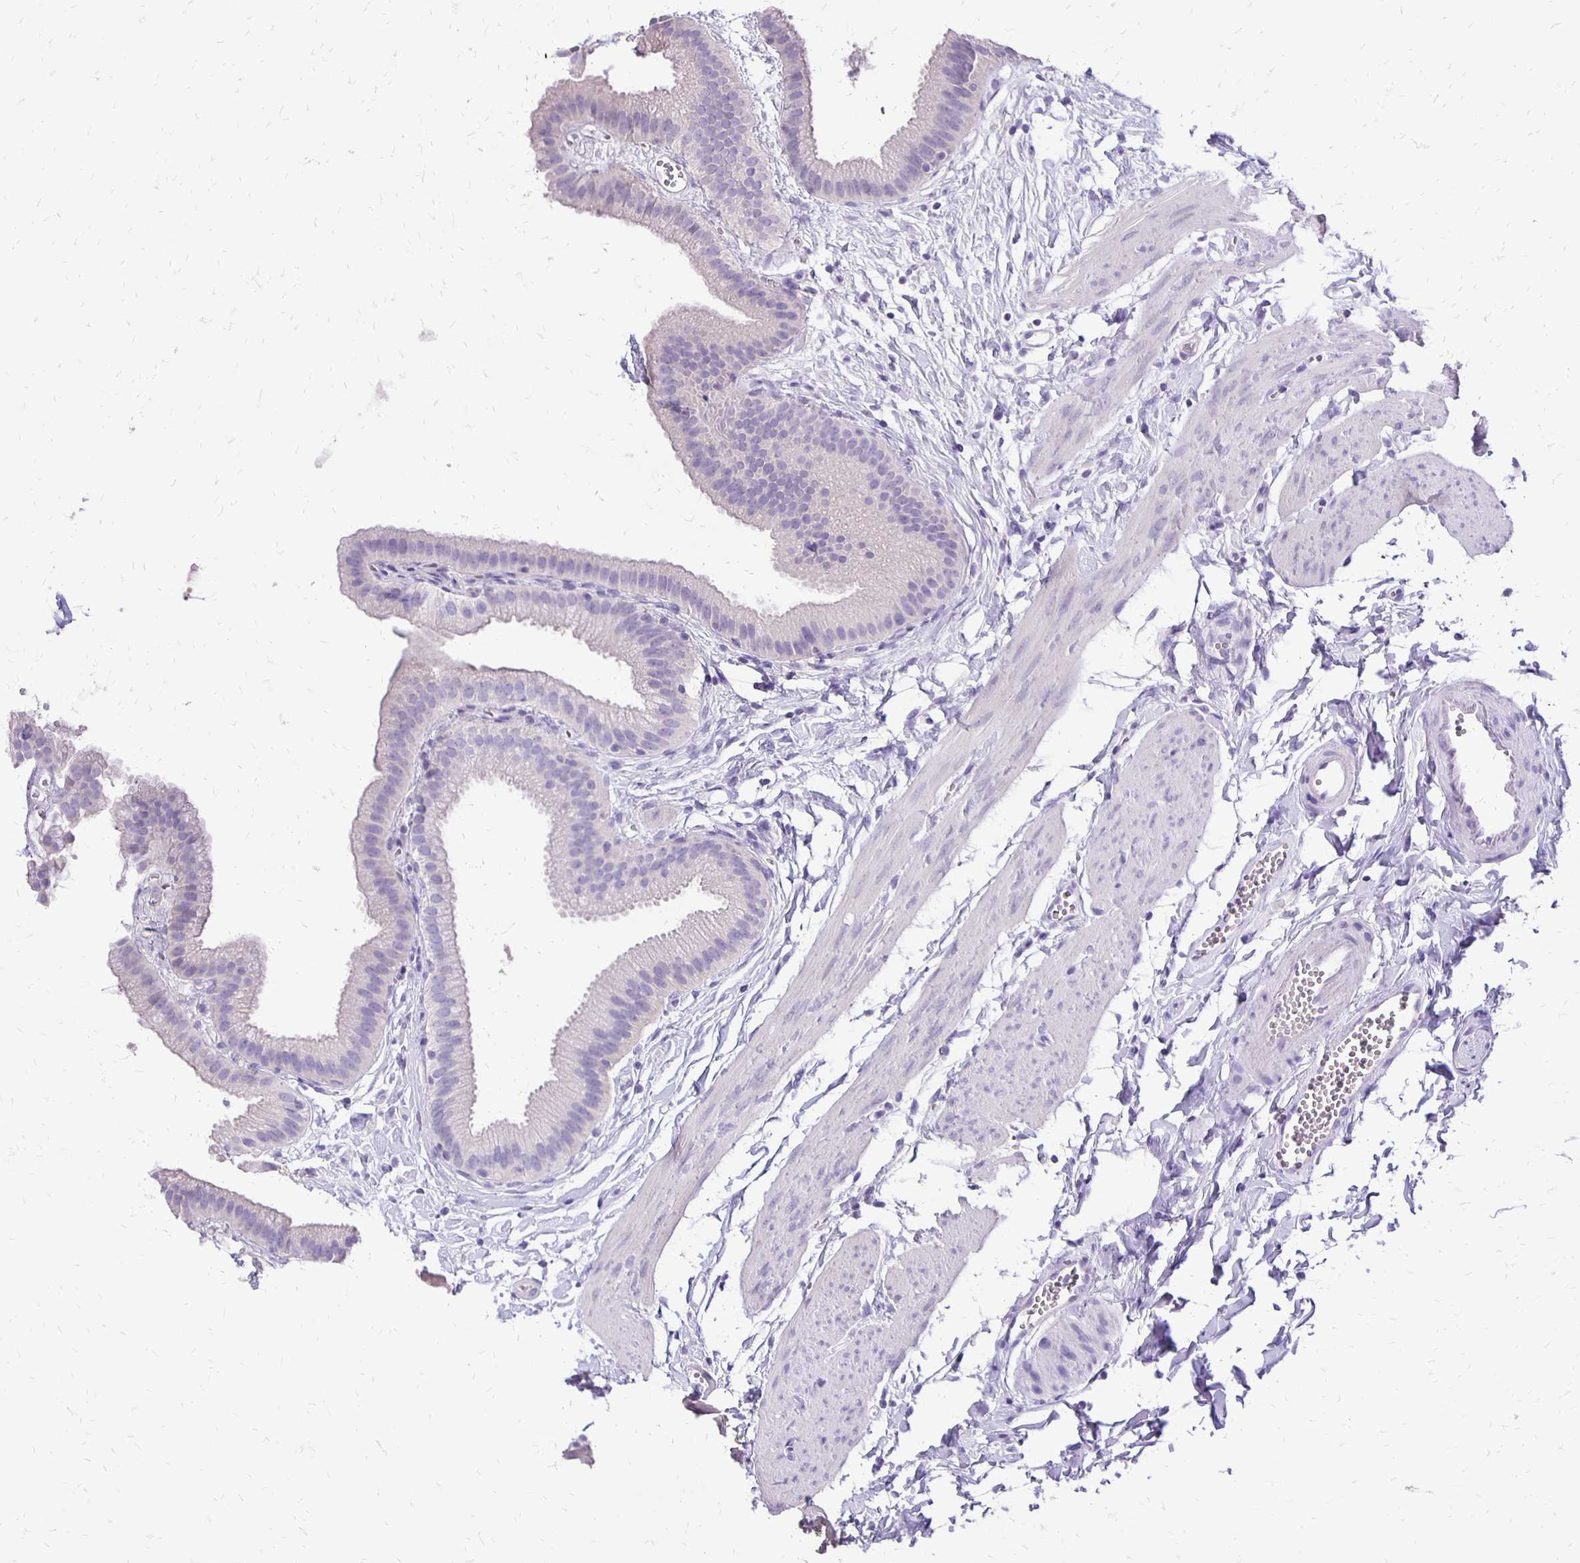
{"staining": {"intensity": "negative", "quantity": "none", "location": "none"}, "tissue": "gallbladder", "cell_type": "Glandular cells", "image_type": "normal", "snomed": [{"axis": "morphology", "description": "Normal tissue, NOS"}, {"axis": "topography", "description": "Gallbladder"}], "caption": "High power microscopy micrograph of an IHC image of unremarkable gallbladder, revealing no significant staining in glandular cells.", "gene": "ANKRD45", "patient": {"sex": "female", "age": 63}}